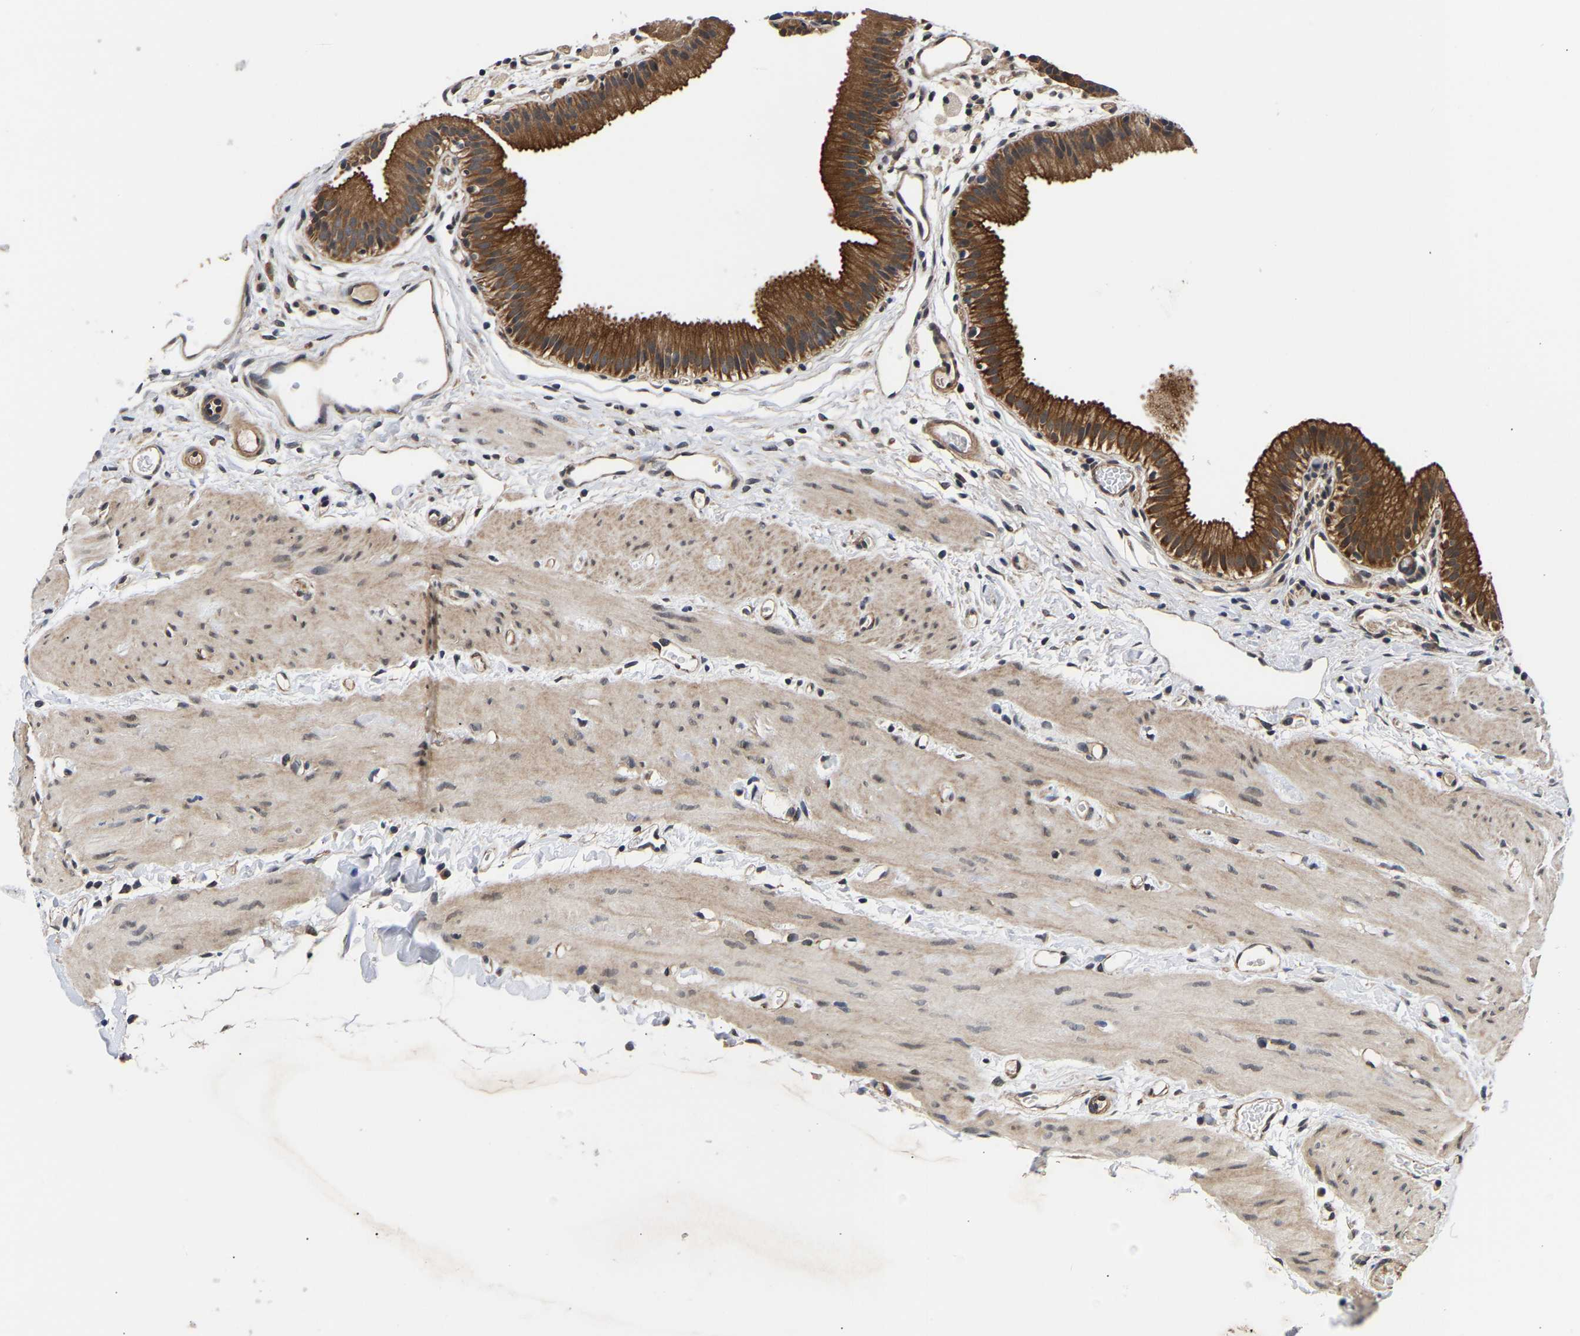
{"staining": {"intensity": "strong", "quantity": ">75%", "location": "cytoplasmic/membranous"}, "tissue": "gallbladder", "cell_type": "Glandular cells", "image_type": "normal", "snomed": [{"axis": "morphology", "description": "Normal tissue, NOS"}, {"axis": "topography", "description": "Gallbladder"}], "caption": "The micrograph exhibits a brown stain indicating the presence of a protein in the cytoplasmic/membranous of glandular cells in gallbladder. Nuclei are stained in blue.", "gene": "METTL16", "patient": {"sex": "female", "age": 26}}